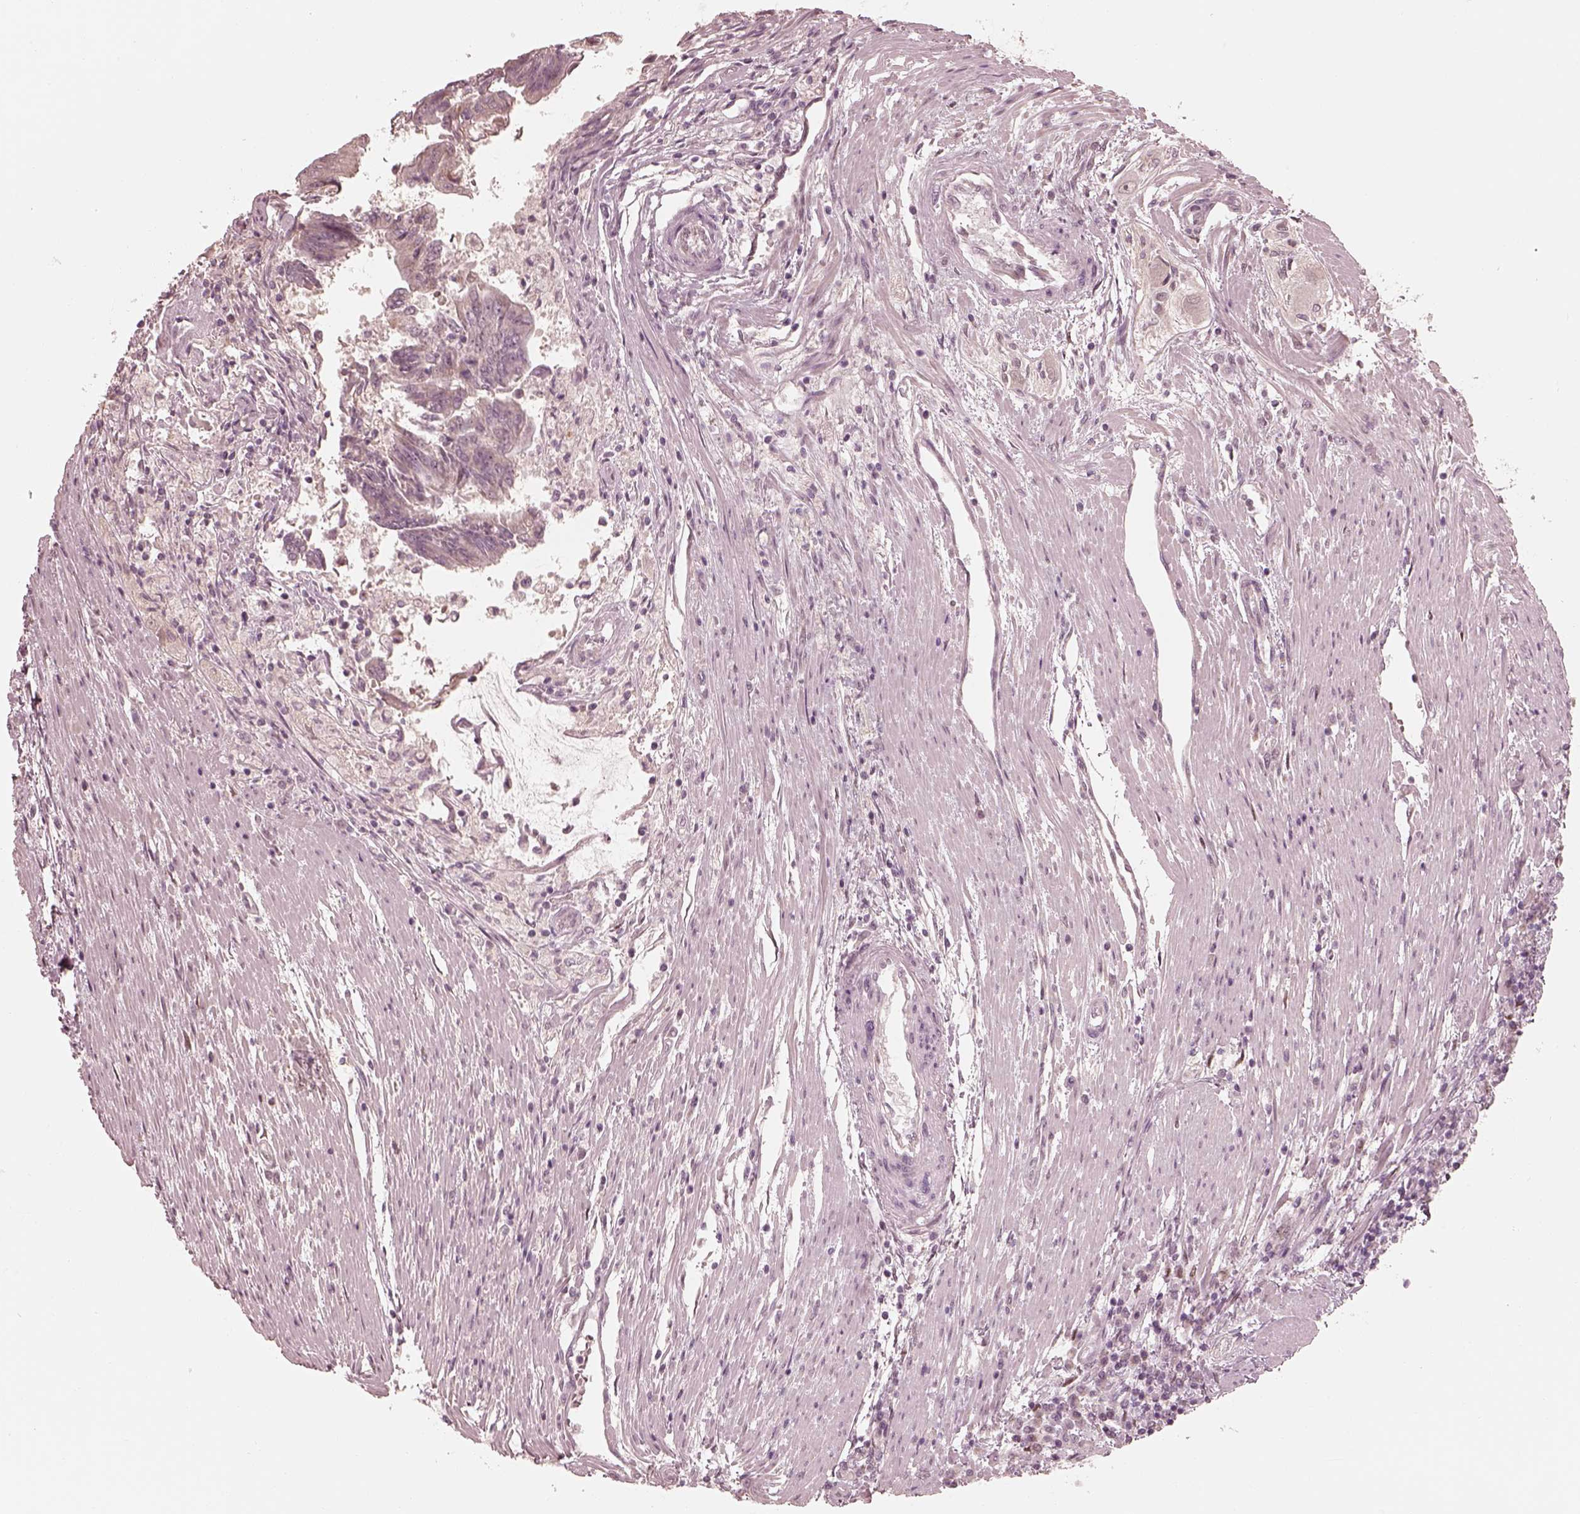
{"staining": {"intensity": "weak", "quantity": "25%-75%", "location": "cytoplasmic/membranous"}, "tissue": "colorectal cancer", "cell_type": "Tumor cells", "image_type": "cancer", "snomed": [{"axis": "morphology", "description": "Adenocarcinoma, NOS"}, {"axis": "topography", "description": "Colon"}], "caption": "The immunohistochemical stain highlights weak cytoplasmic/membranous staining in tumor cells of colorectal cancer (adenocarcinoma) tissue.", "gene": "IQCB1", "patient": {"sex": "female", "age": 70}}